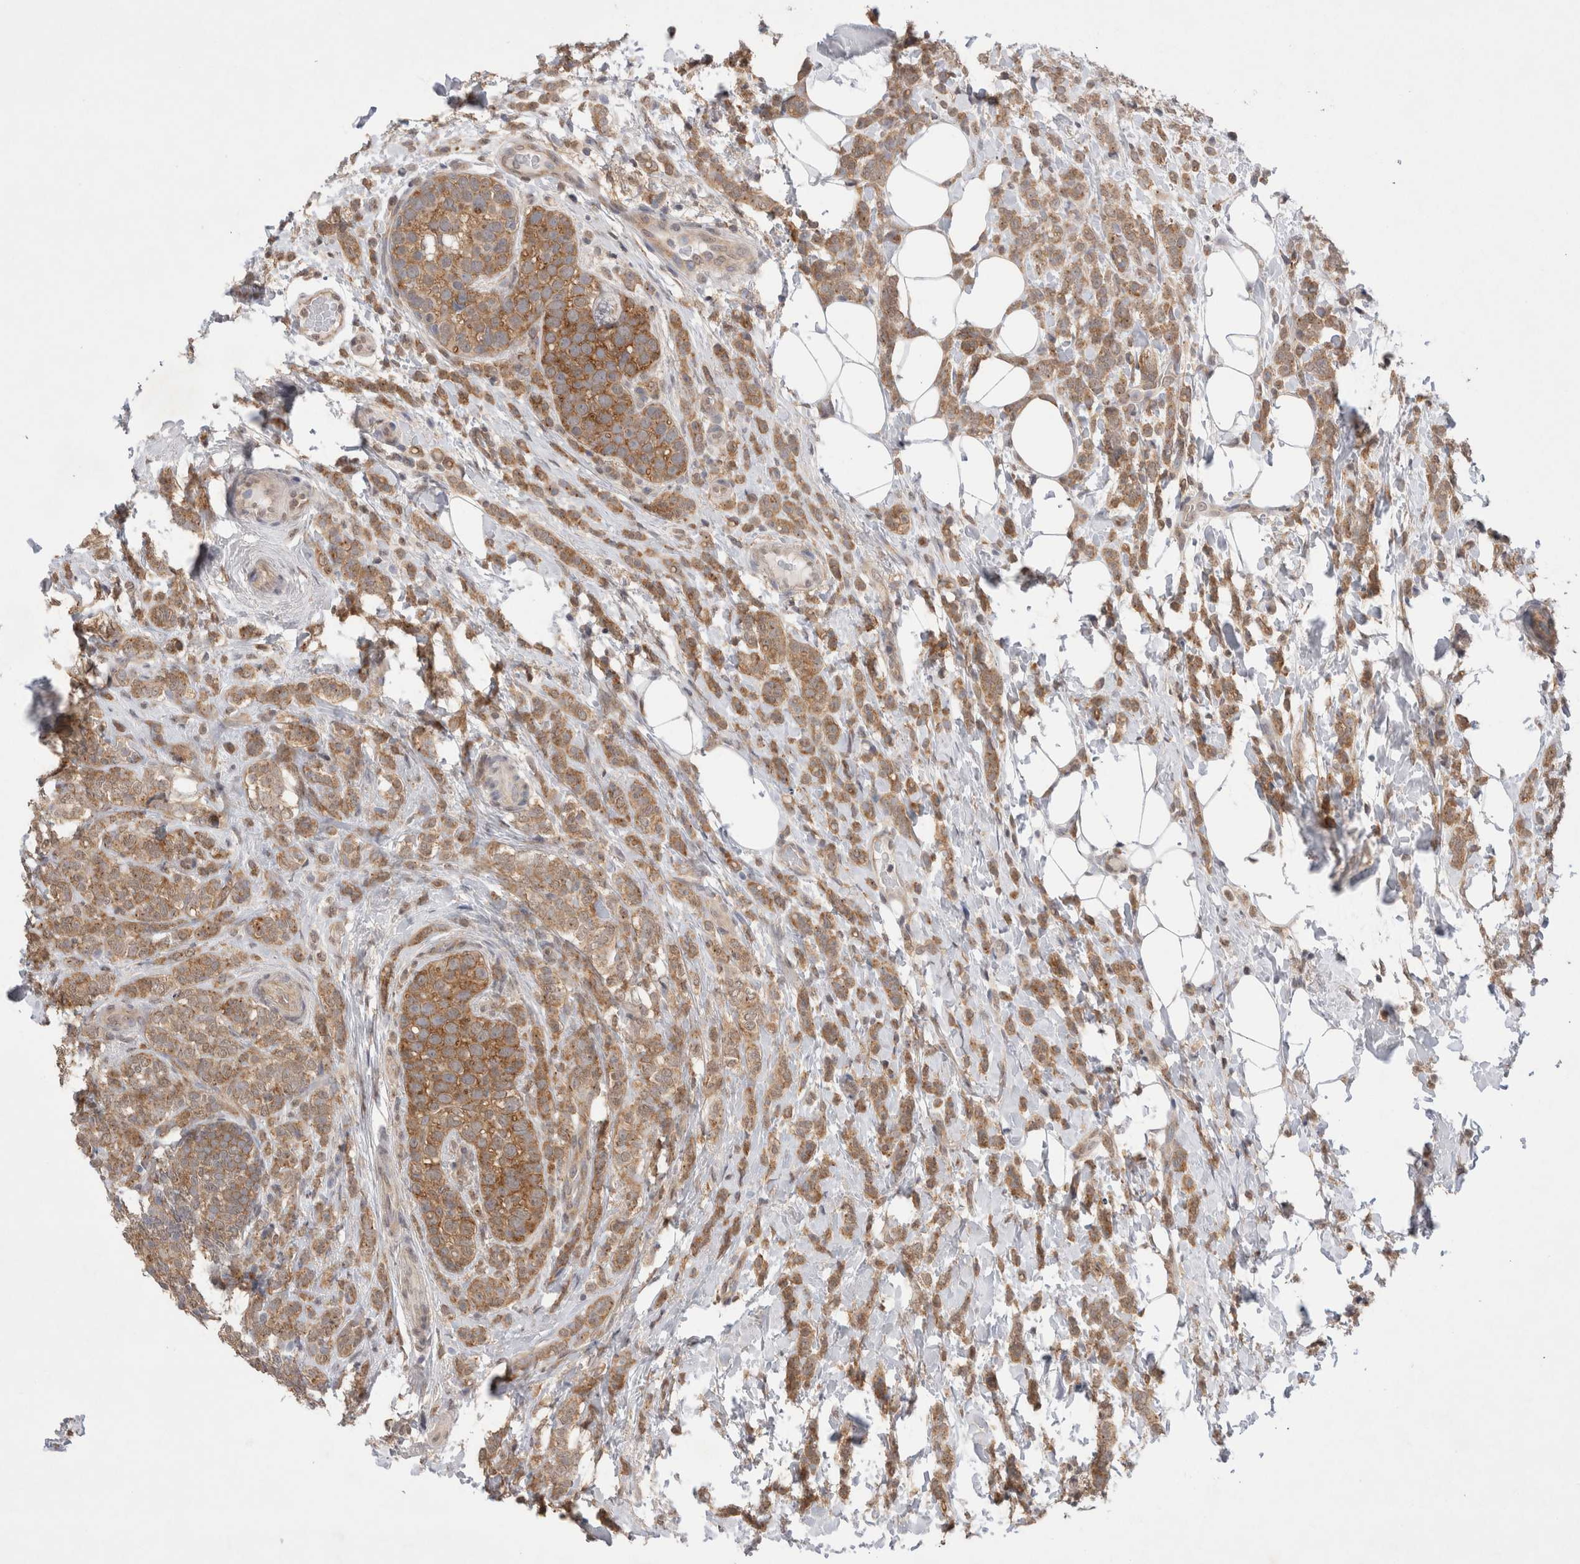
{"staining": {"intensity": "moderate", "quantity": ">75%", "location": "cytoplasmic/membranous"}, "tissue": "breast cancer", "cell_type": "Tumor cells", "image_type": "cancer", "snomed": [{"axis": "morphology", "description": "Lobular carcinoma"}, {"axis": "topography", "description": "Breast"}], "caption": "Protein expression analysis of human breast lobular carcinoma reveals moderate cytoplasmic/membranous staining in about >75% of tumor cells. The staining was performed using DAB to visualize the protein expression in brown, while the nuclei were stained in blue with hematoxylin (Magnification: 20x).", "gene": "WIPF2", "patient": {"sex": "female", "age": 50}}